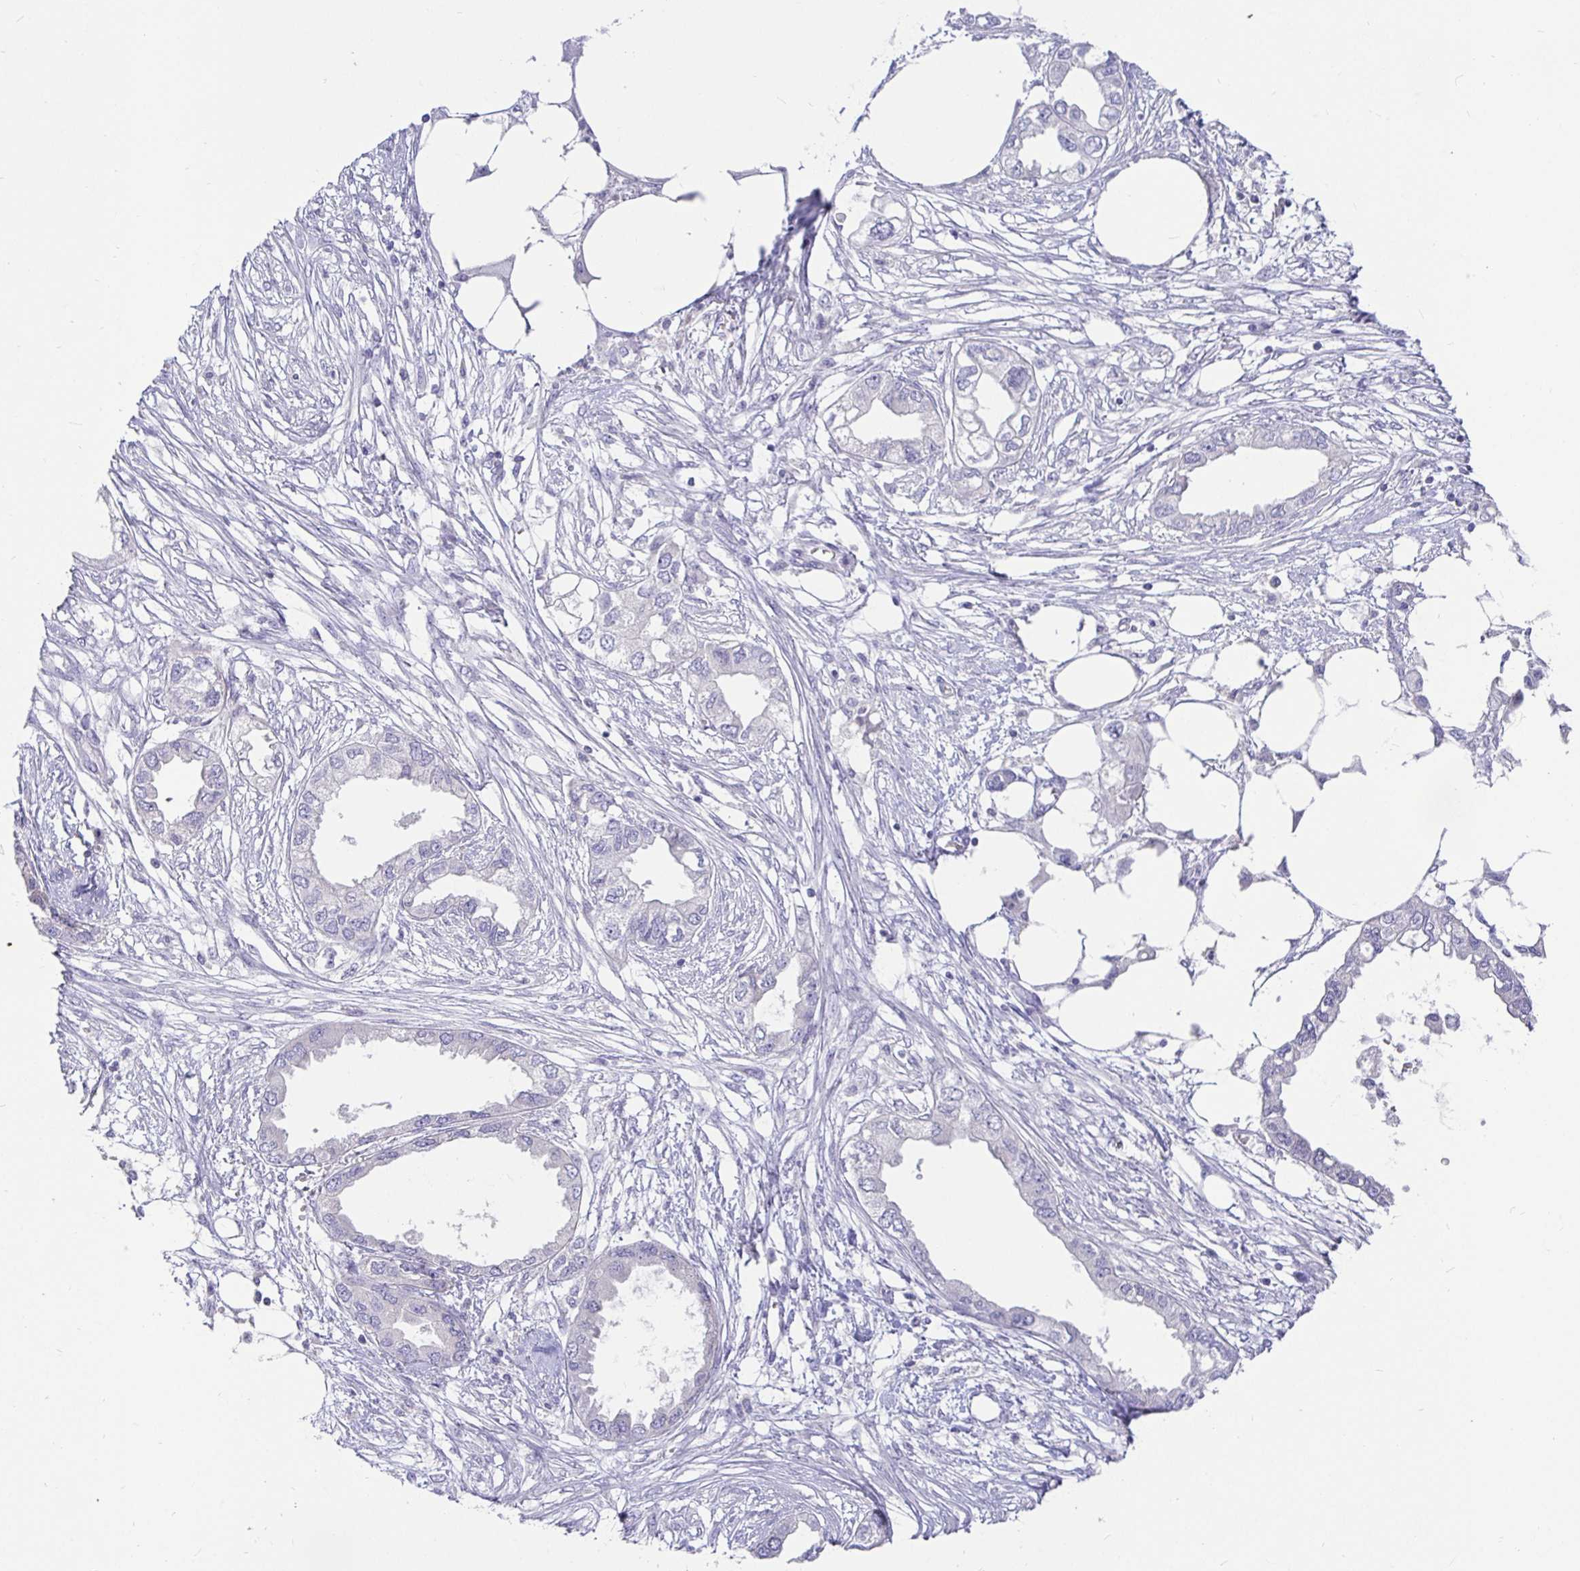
{"staining": {"intensity": "negative", "quantity": "none", "location": "none"}, "tissue": "endometrial cancer", "cell_type": "Tumor cells", "image_type": "cancer", "snomed": [{"axis": "morphology", "description": "Adenocarcinoma, NOS"}, {"axis": "morphology", "description": "Adenocarcinoma, metastatic, NOS"}, {"axis": "topography", "description": "Adipose tissue"}, {"axis": "topography", "description": "Endometrium"}], "caption": "Tumor cells are negative for protein expression in human endometrial cancer.", "gene": "TPTE", "patient": {"sex": "female", "age": 67}}